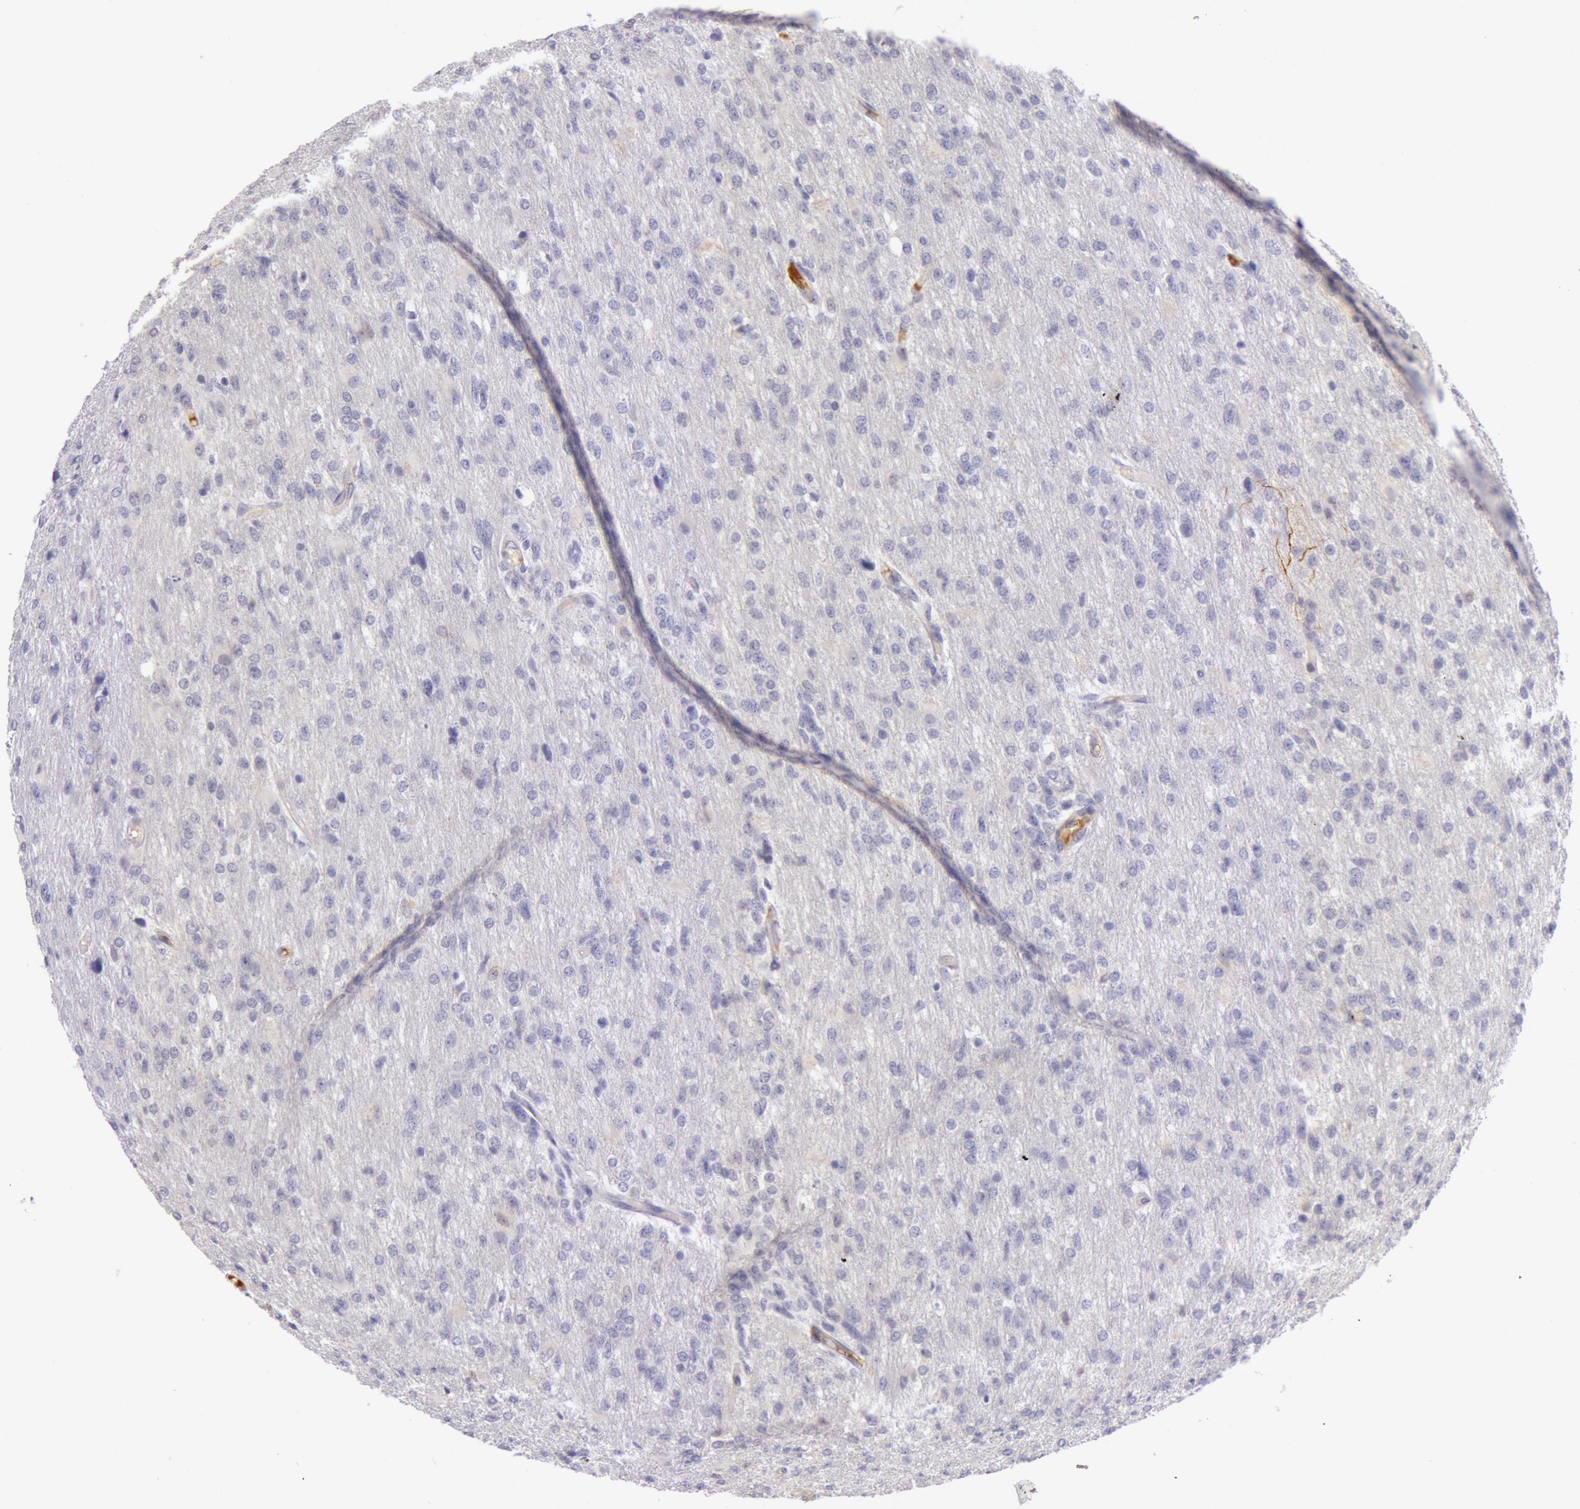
{"staining": {"intensity": "negative", "quantity": "none", "location": "none"}, "tissue": "glioma", "cell_type": "Tumor cells", "image_type": "cancer", "snomed": [{"axis": "morphology", "description": "Glioma, malignant, High grade"}, {"axis": "topography", "description": "Brain"}], "caption": "Micrograph shows no significant protein positivity in tumor cells of malignant glioma (high-grade).", "gene": "C4BPA", "patient": {"sex": "male", "age": 68}}